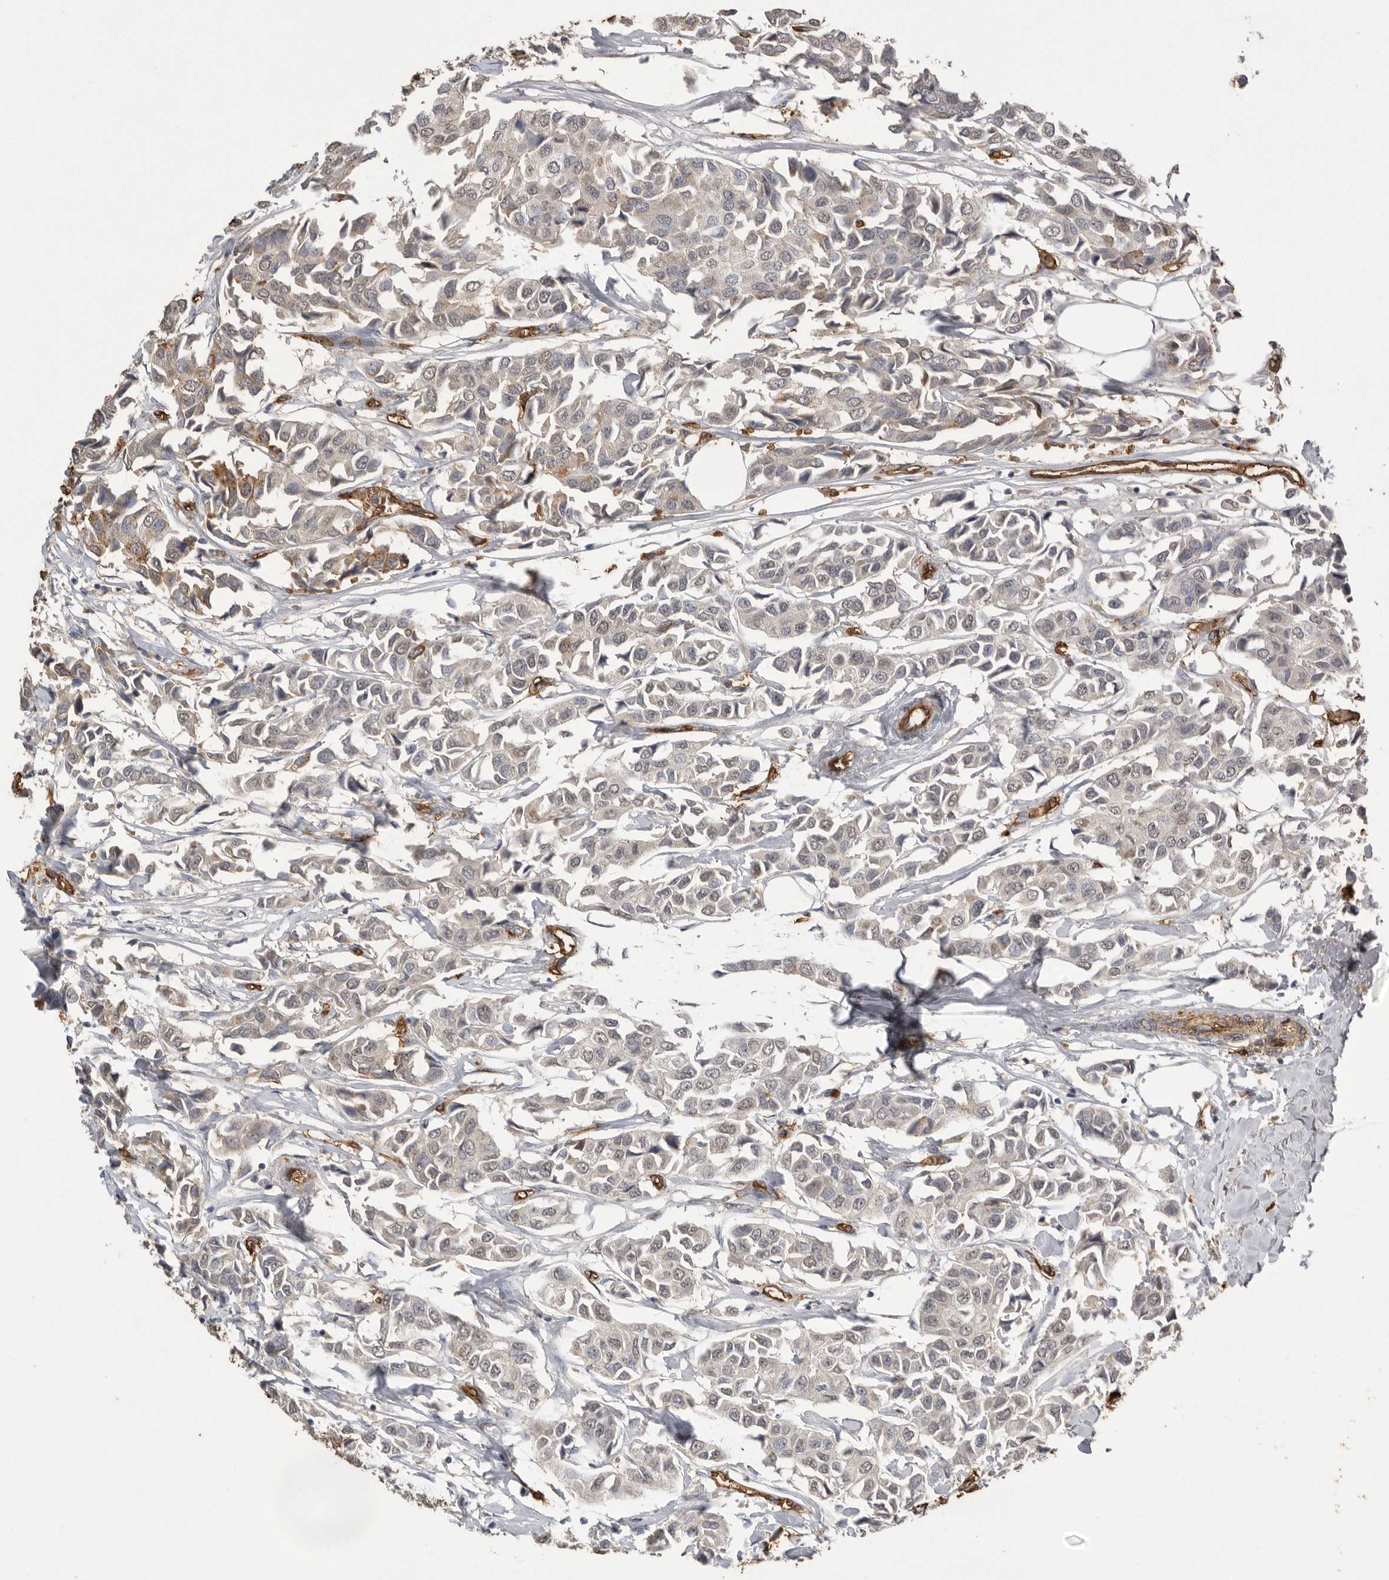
{"staining": {"intensity": "weak", "quantity": "<25%", "location": "cytoplasmic/membranous"}, "tissue": "breast cancer", "cell_type": "Tumor cells", "image_type": "cancer", "snomed": [{"axis": "morphology", "description": "Duct carcinoma"}, {"axis": "topography", "description": "Breast"}], "caption": "A high-resolution image shows IHC staining of breast infiltrating ductal carcinoma, which demonstrates no significant positivity in tumor cells.", "gene": "IL27", "patient": {"sex": "female", "age": 80}}